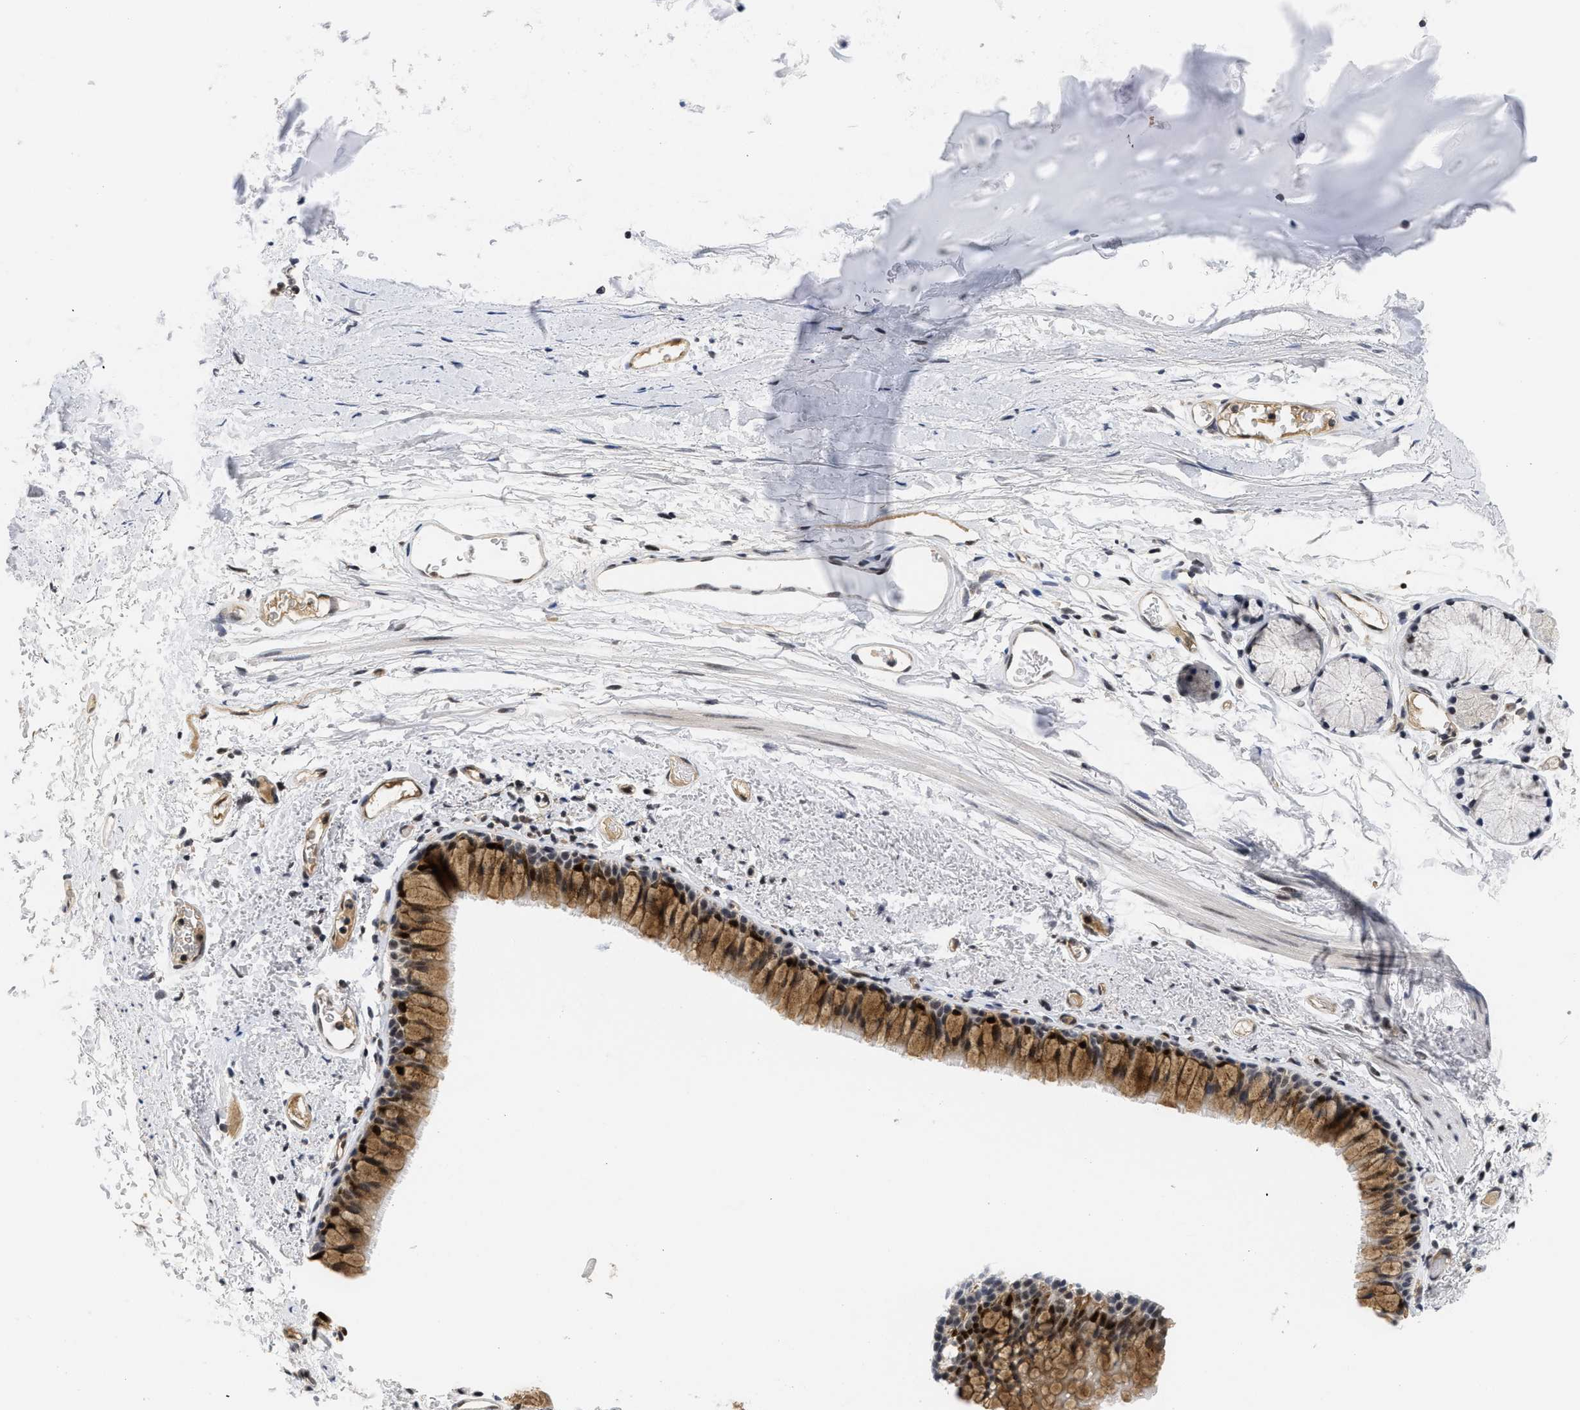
{"staining": {"intensity": "strong", "quantity": ">75%", "location": "cytoplasmic/membranous,nuclear"}, "tissue": "bronchus", "cell_type": "Respiratory epithelial cells", "image_type": "normal", "snomed": [{"axis": "morphology", "description": "Normal tissue, NOS"}, {"axis": "topography", "description": "Bronchus"}], "caption": "Strong cytoplasmic/membranous,nuclear expression for a protein is seen in approximately >75% of respiratory epithelial cells of normal bronchus using immunohistochemistry.", "gene": "HIF1A", "patient": {"sex": "female", "age": 73}}